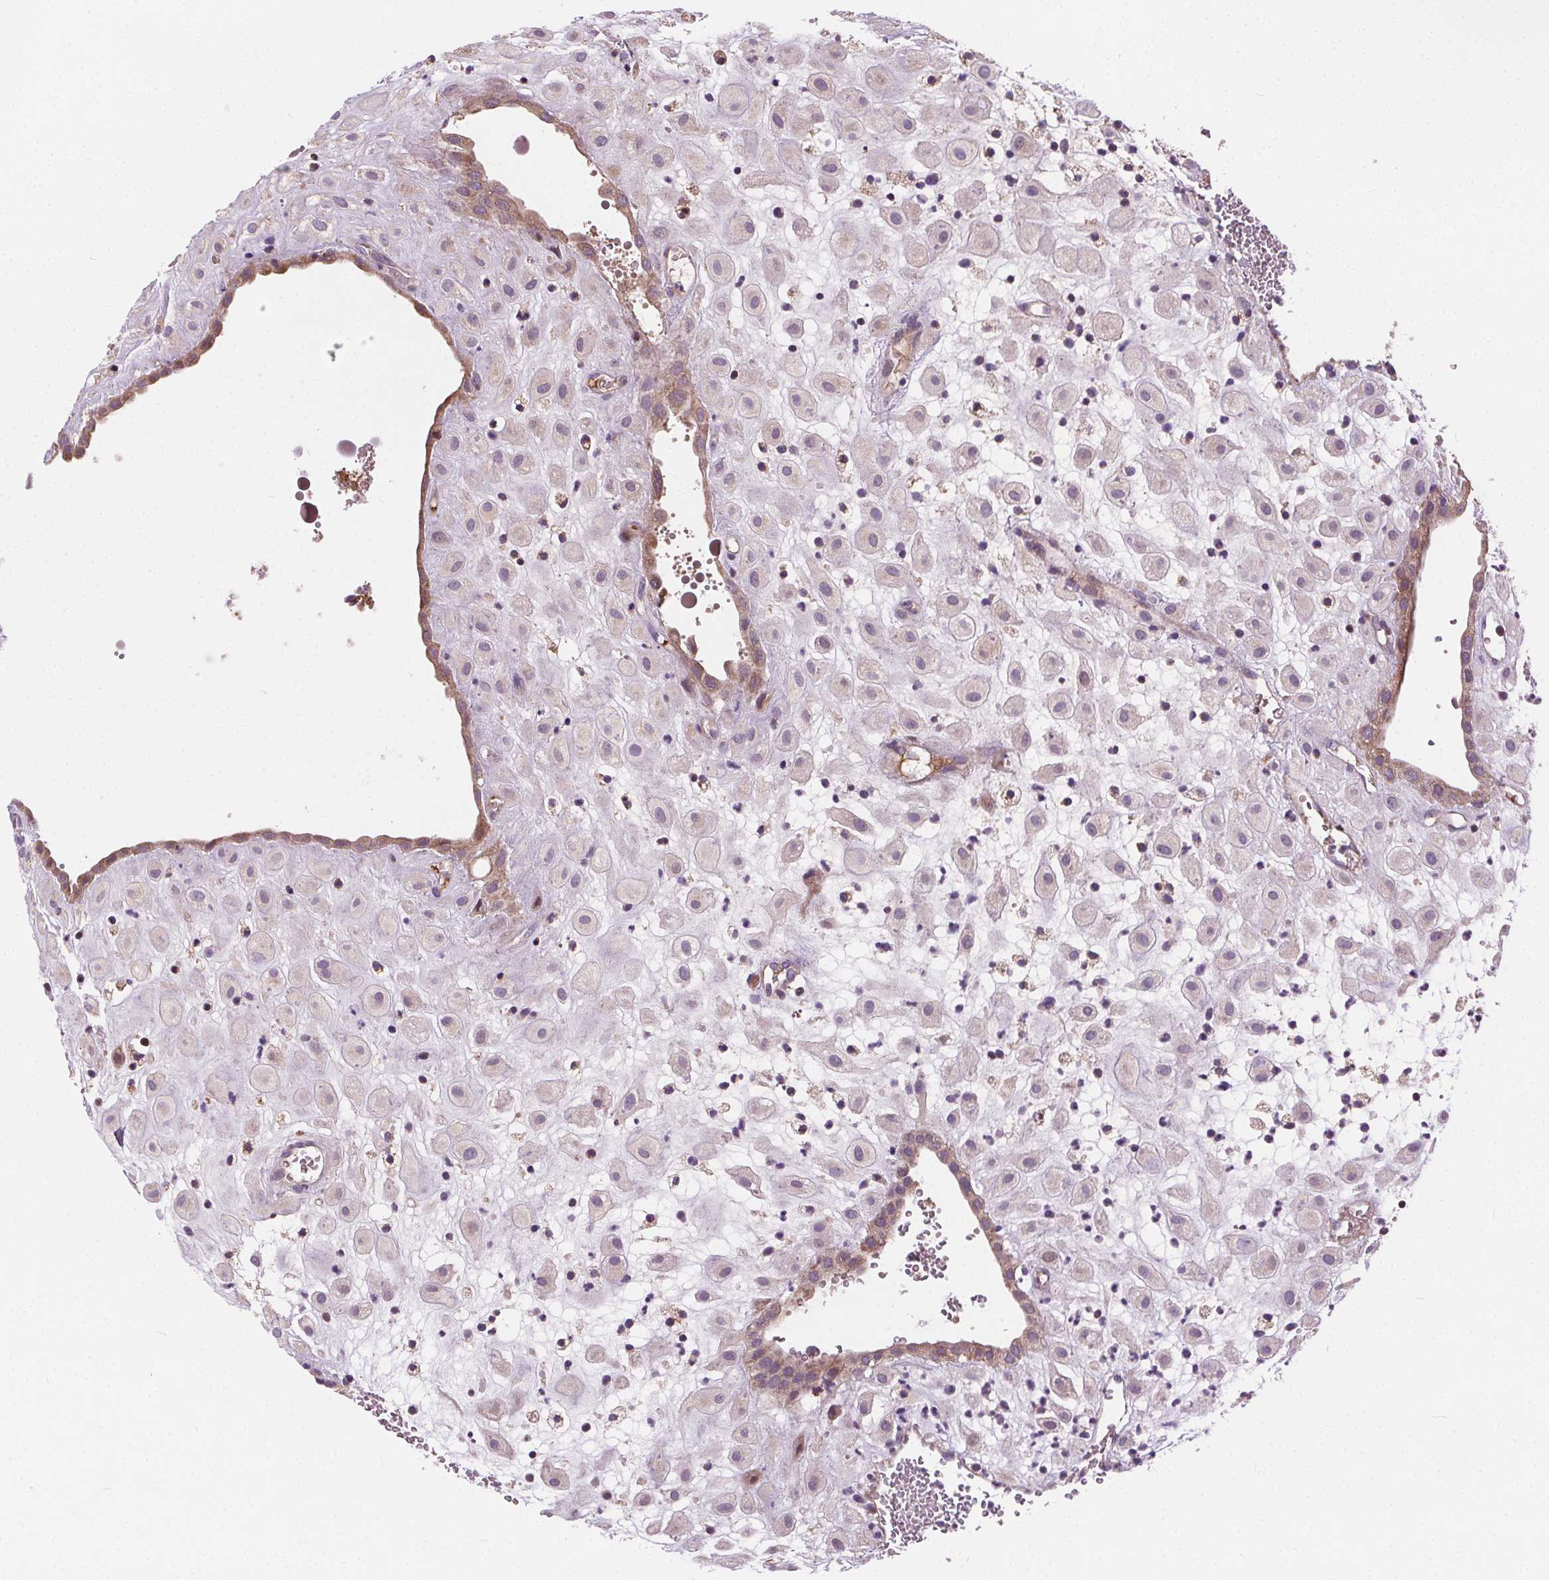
{"staining": {"intensity": "negative", "quantity": "none", "location": "none"}, "tissue": "placenta", "cell_type": "Decidual cells", "image_type": "normal", "snomed": [{"axis": "morphology", "description": "Normal tissue, NOS"}, {"axis": "topography", "description": "Placenta"}], "caption": "Decidual cells are negative for brown protein staining in unremarkable placenta. The staining was performed using DAB to visualize the protein expression in brown, while the nuclei were stained in blue with hematoxylin (Magnification: 20x).", "gene": "GOLT1B", "patient": {"sex": "female", "age": 24}}